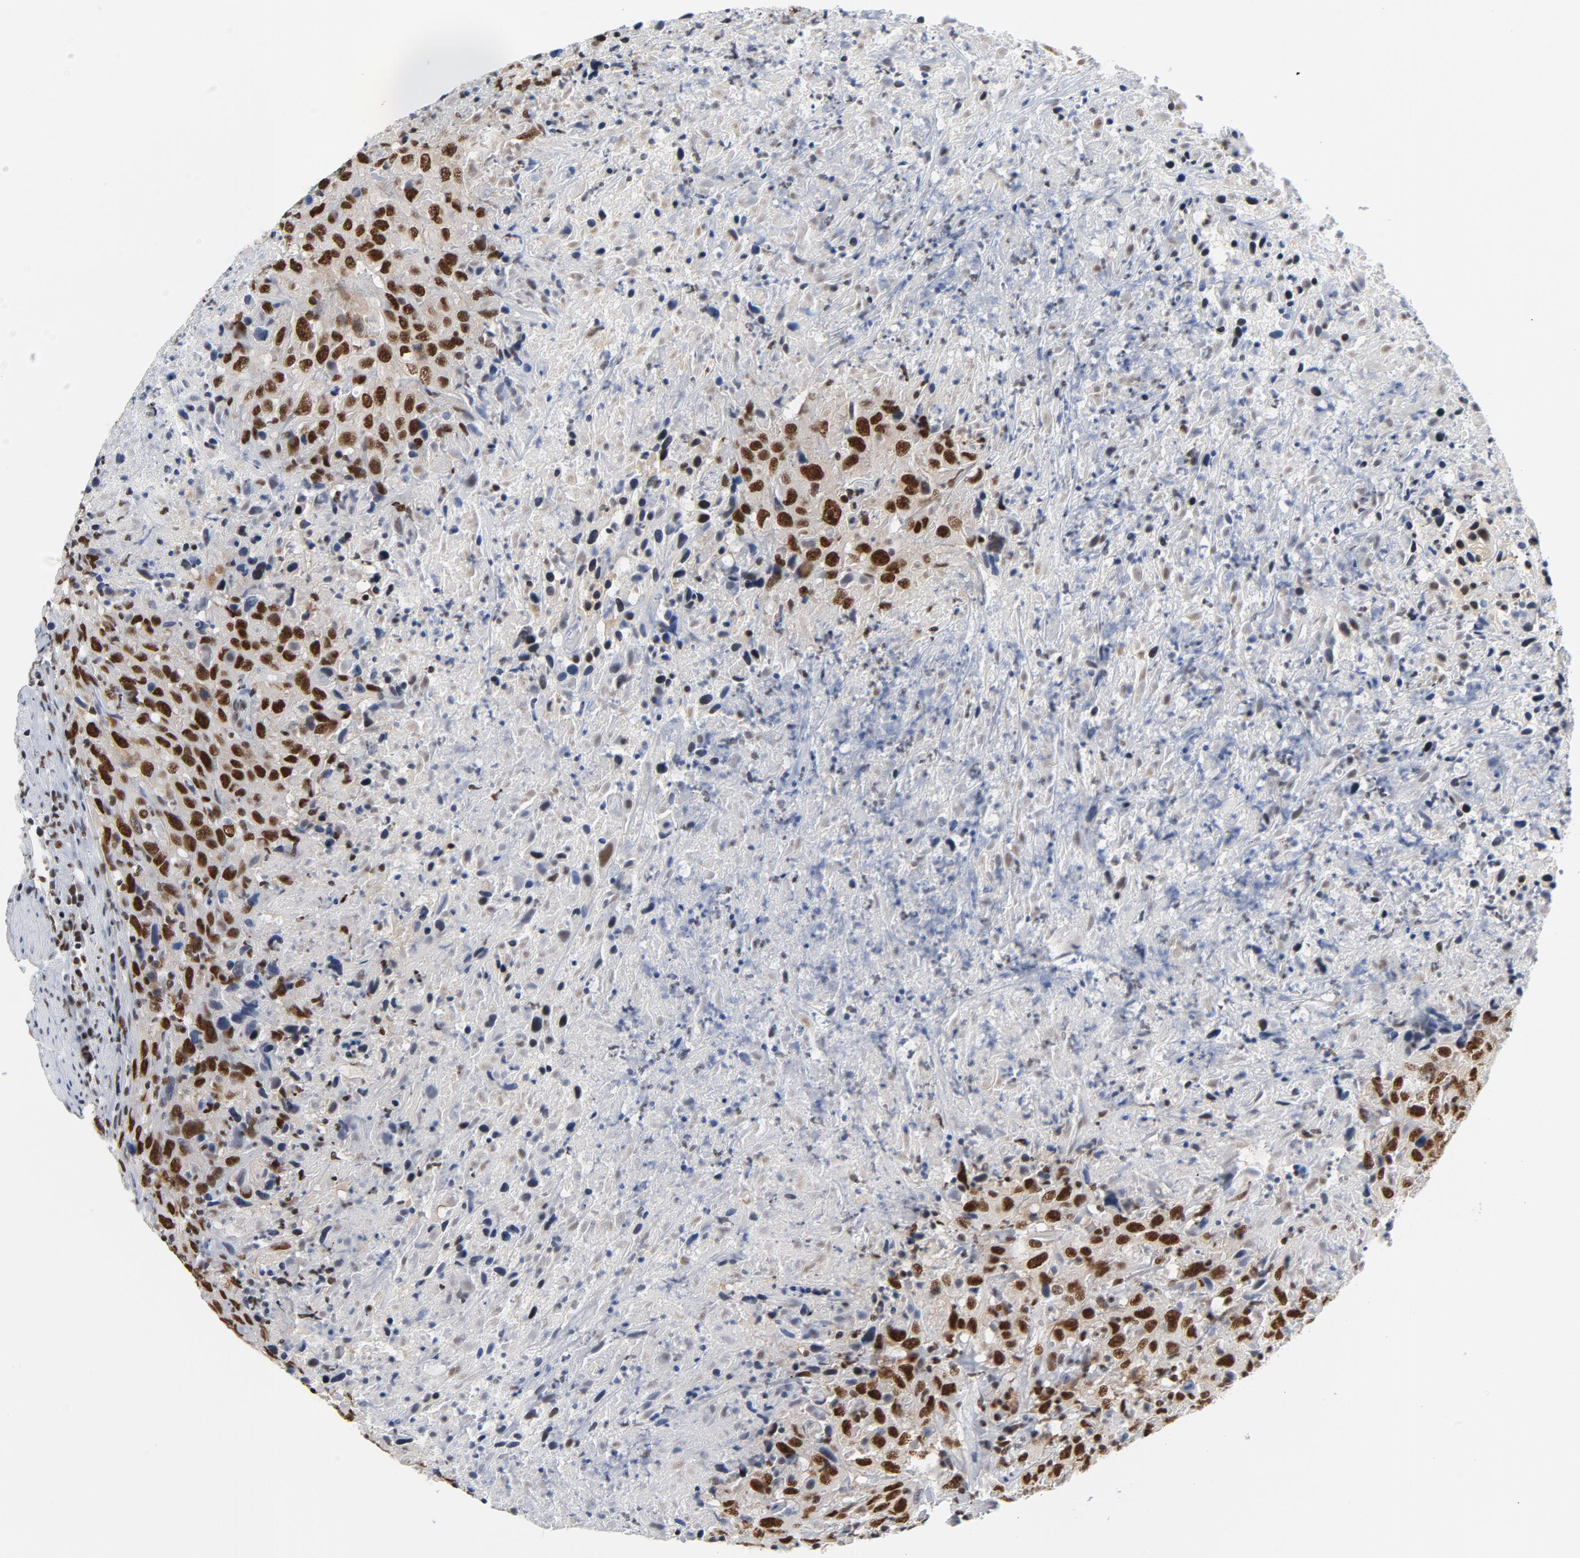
{"staining": {"intensity": "strong", "quantity": ">75%", "location": "nuclear"}, "tissue": "urothelial cancer", "cell_type": "Tumor cells", "image_type": "cancer", "snomed": [{"axis": "morphology", "description": "Urothelial carcinoma, High grade"}, {"axis": "topography", "description": "Urinary bladder"}], "caption": "IHC histopathology image of human urothelial cancer stained for a protein (brown), which exhibits high levels of strong nuclear positivity in about >75% of tumor cells.", "gene": "CSTF2", "patient": {"sex": "male", "age": 61}}